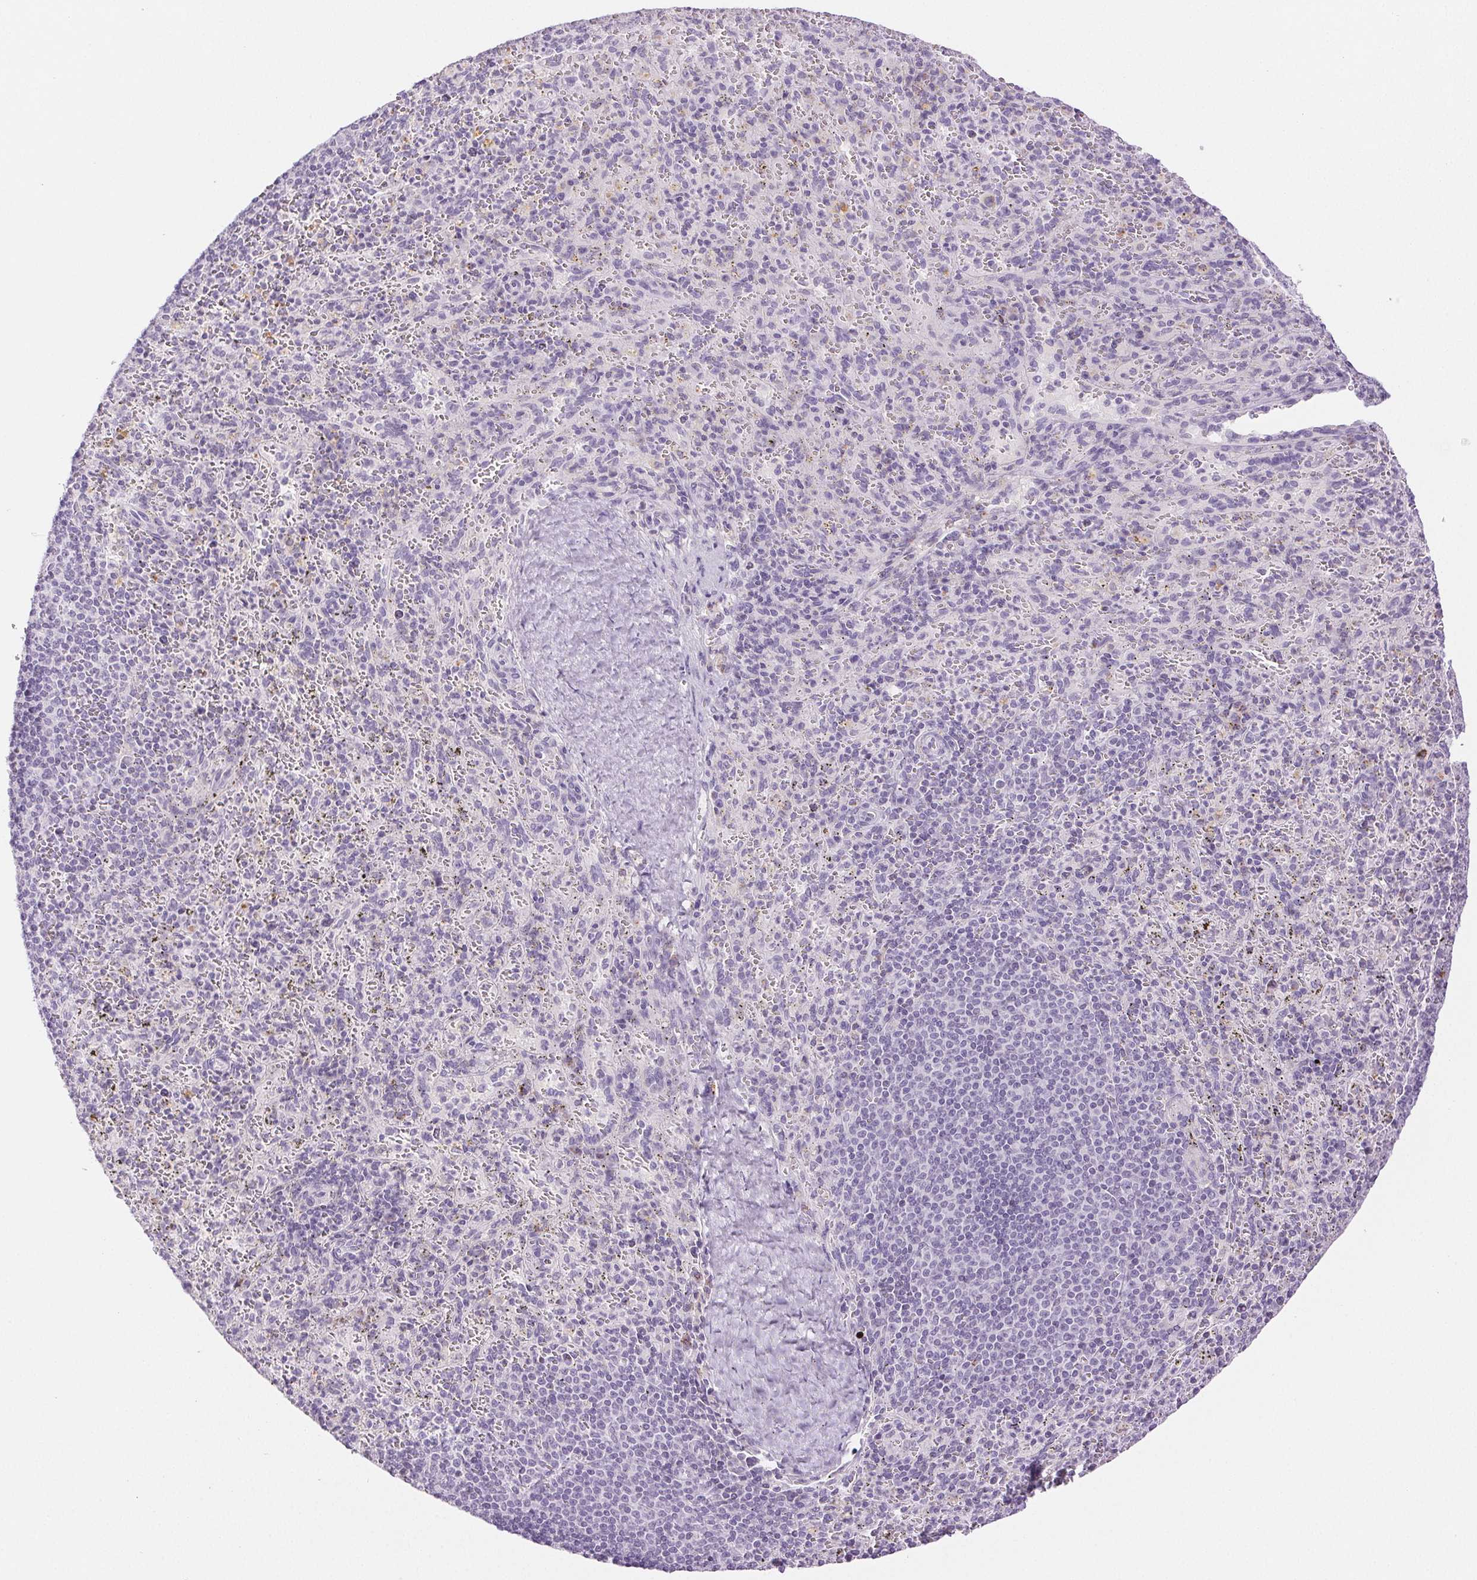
{"staining": {"intensity": "negative", "quantity": "none", "location": "none"}, "tissue": "spleen", "cell_type": "Cells in red pulp", "image_type": "normal", "snomed": [{"axis": "morphology", "description": "Normal tissue, NOS"}, {"axis": "topography", "description": "Spleen"}], "caption": "IHC micrograph of unremarkable spleen: spleen stained with DAB displays no significant protein staining in cells in red pulp.", "gene": "SLC5A2", "patient": {"sex": "male", "age": 57}}